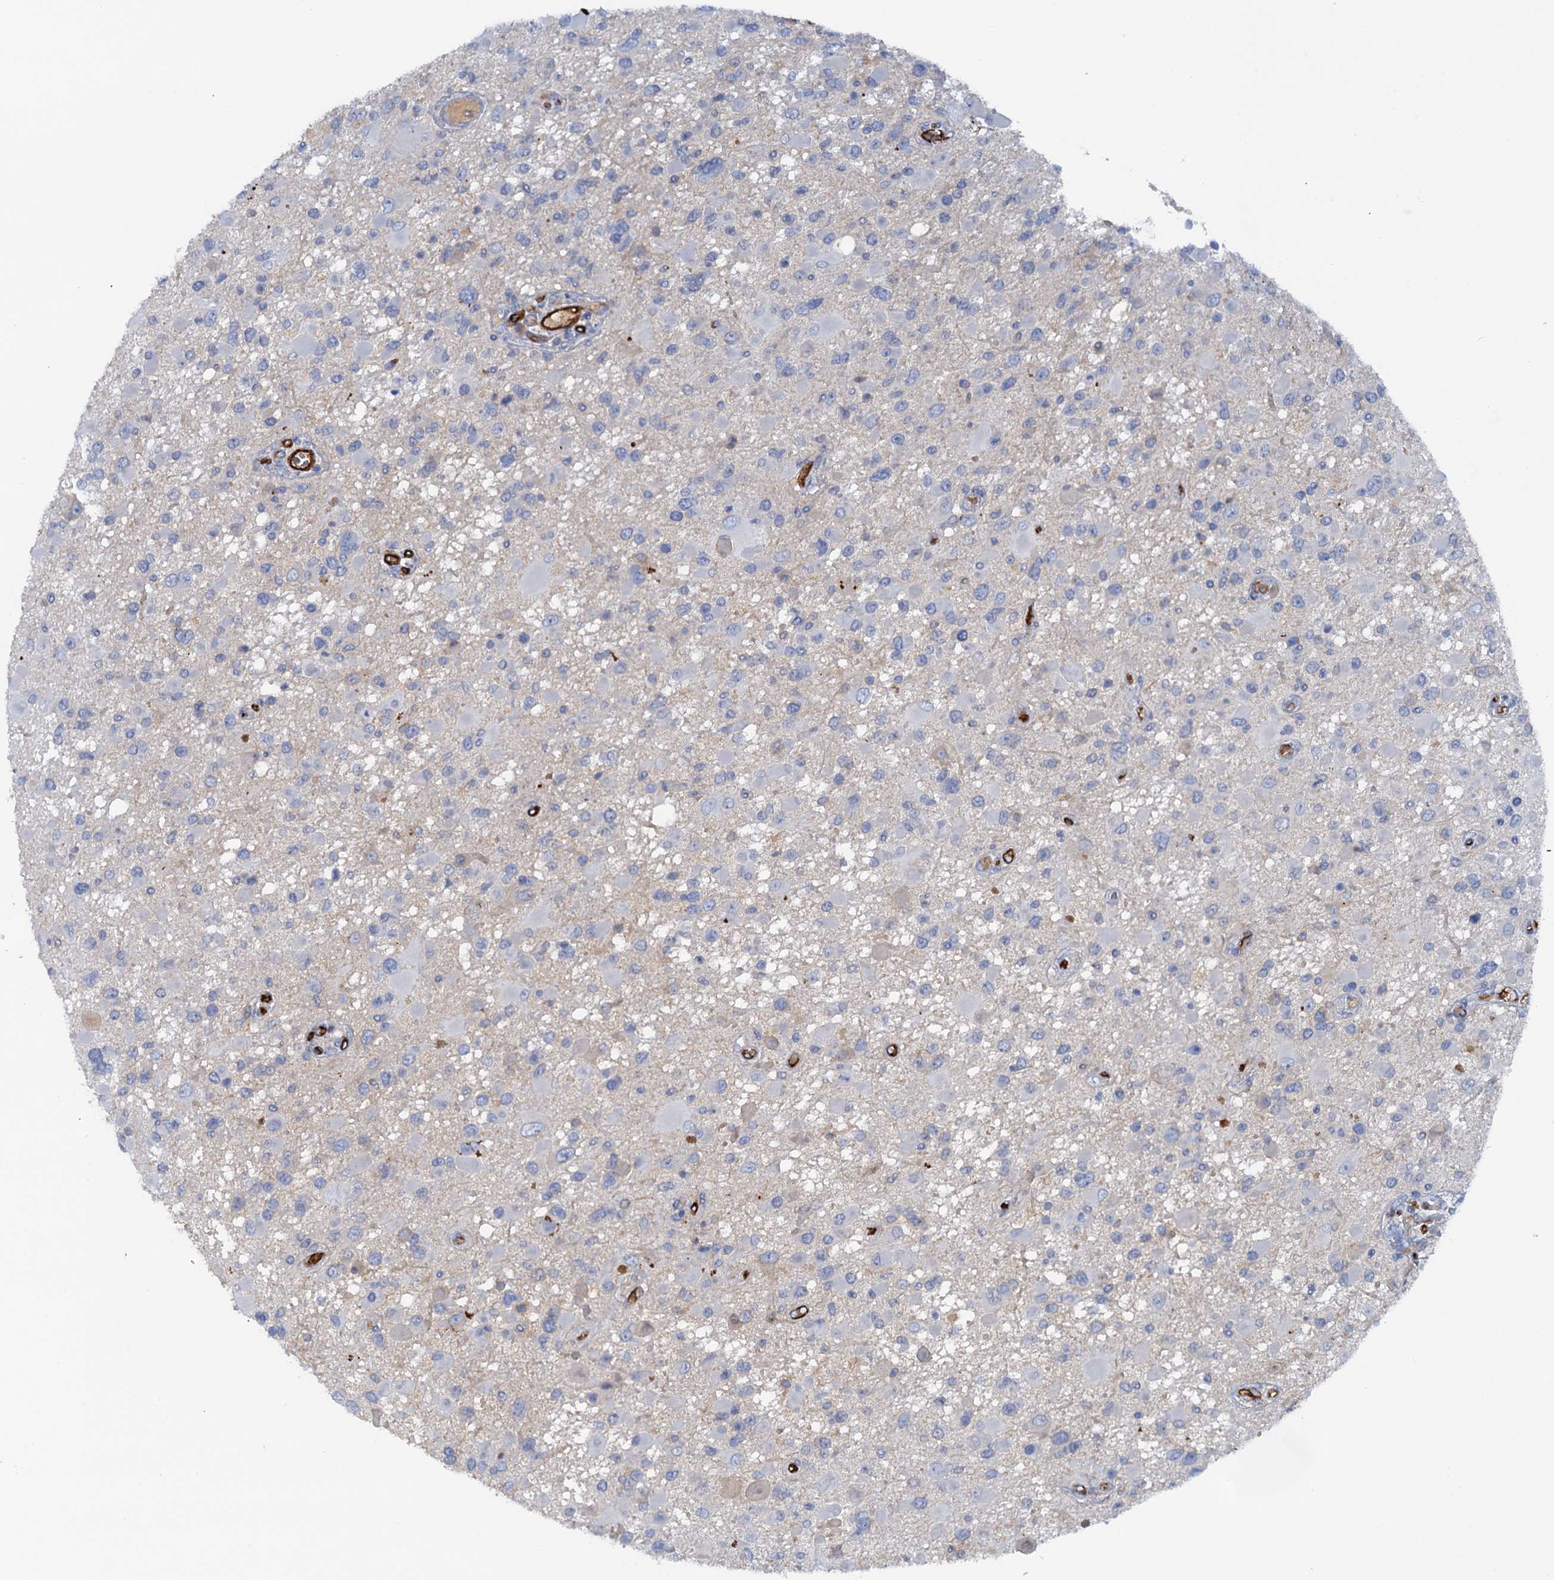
{"staining": {"intensity": "negative", "quantity": "none", "location": "none"}, "tissue": "glioma", "cell_type": "Tumor cells", "image_type": "cancer", "snomed": [{"axis": "morphology", "description": "Glioma, malignant, High grade"}, {"axis": "topography", "description": "Brain"}], "caption": "The micrograph shows no significant staining in tumor cells of glioma.", "gene": "MYADML2", "patient": {"sex": "male", "age": 53}}